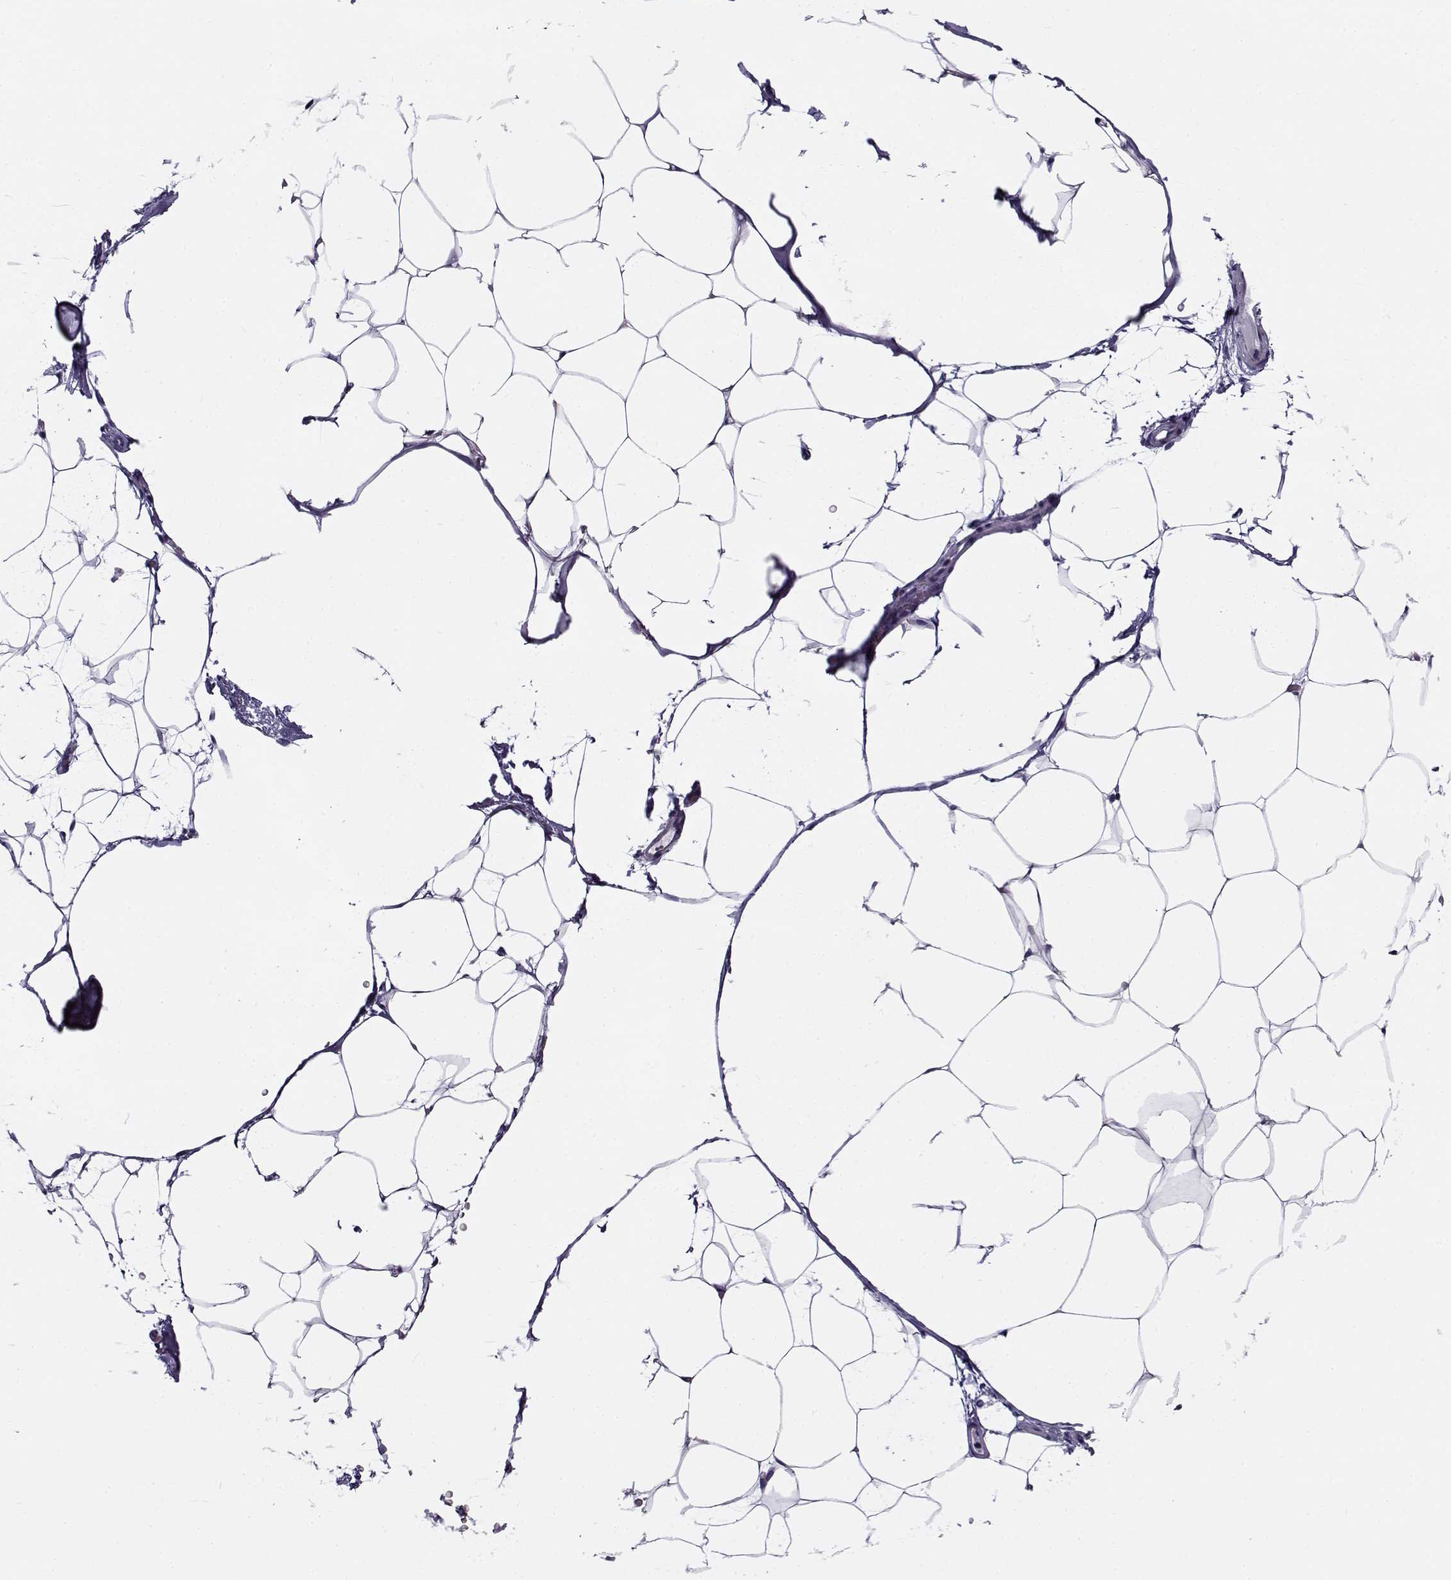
{"staining": {"intensity": "negative", "quantity": "none", "location": "none"}, "tissue": "adipose tissue", "cell_type": "Adipocytes", "image_type": "normal", "snomed": [{"axis": "morphology", "description": "Normal tissue, NOS"}, {"axis": "topography", "description": "Adipose tissue"}], "caption": "IHC histopathology image of normal human adipose tissue stained for a protein (brown), which displays no expression in adipocytes.", "gene": "FEZF1", "patient": {"sex": "male", "age": 57}}